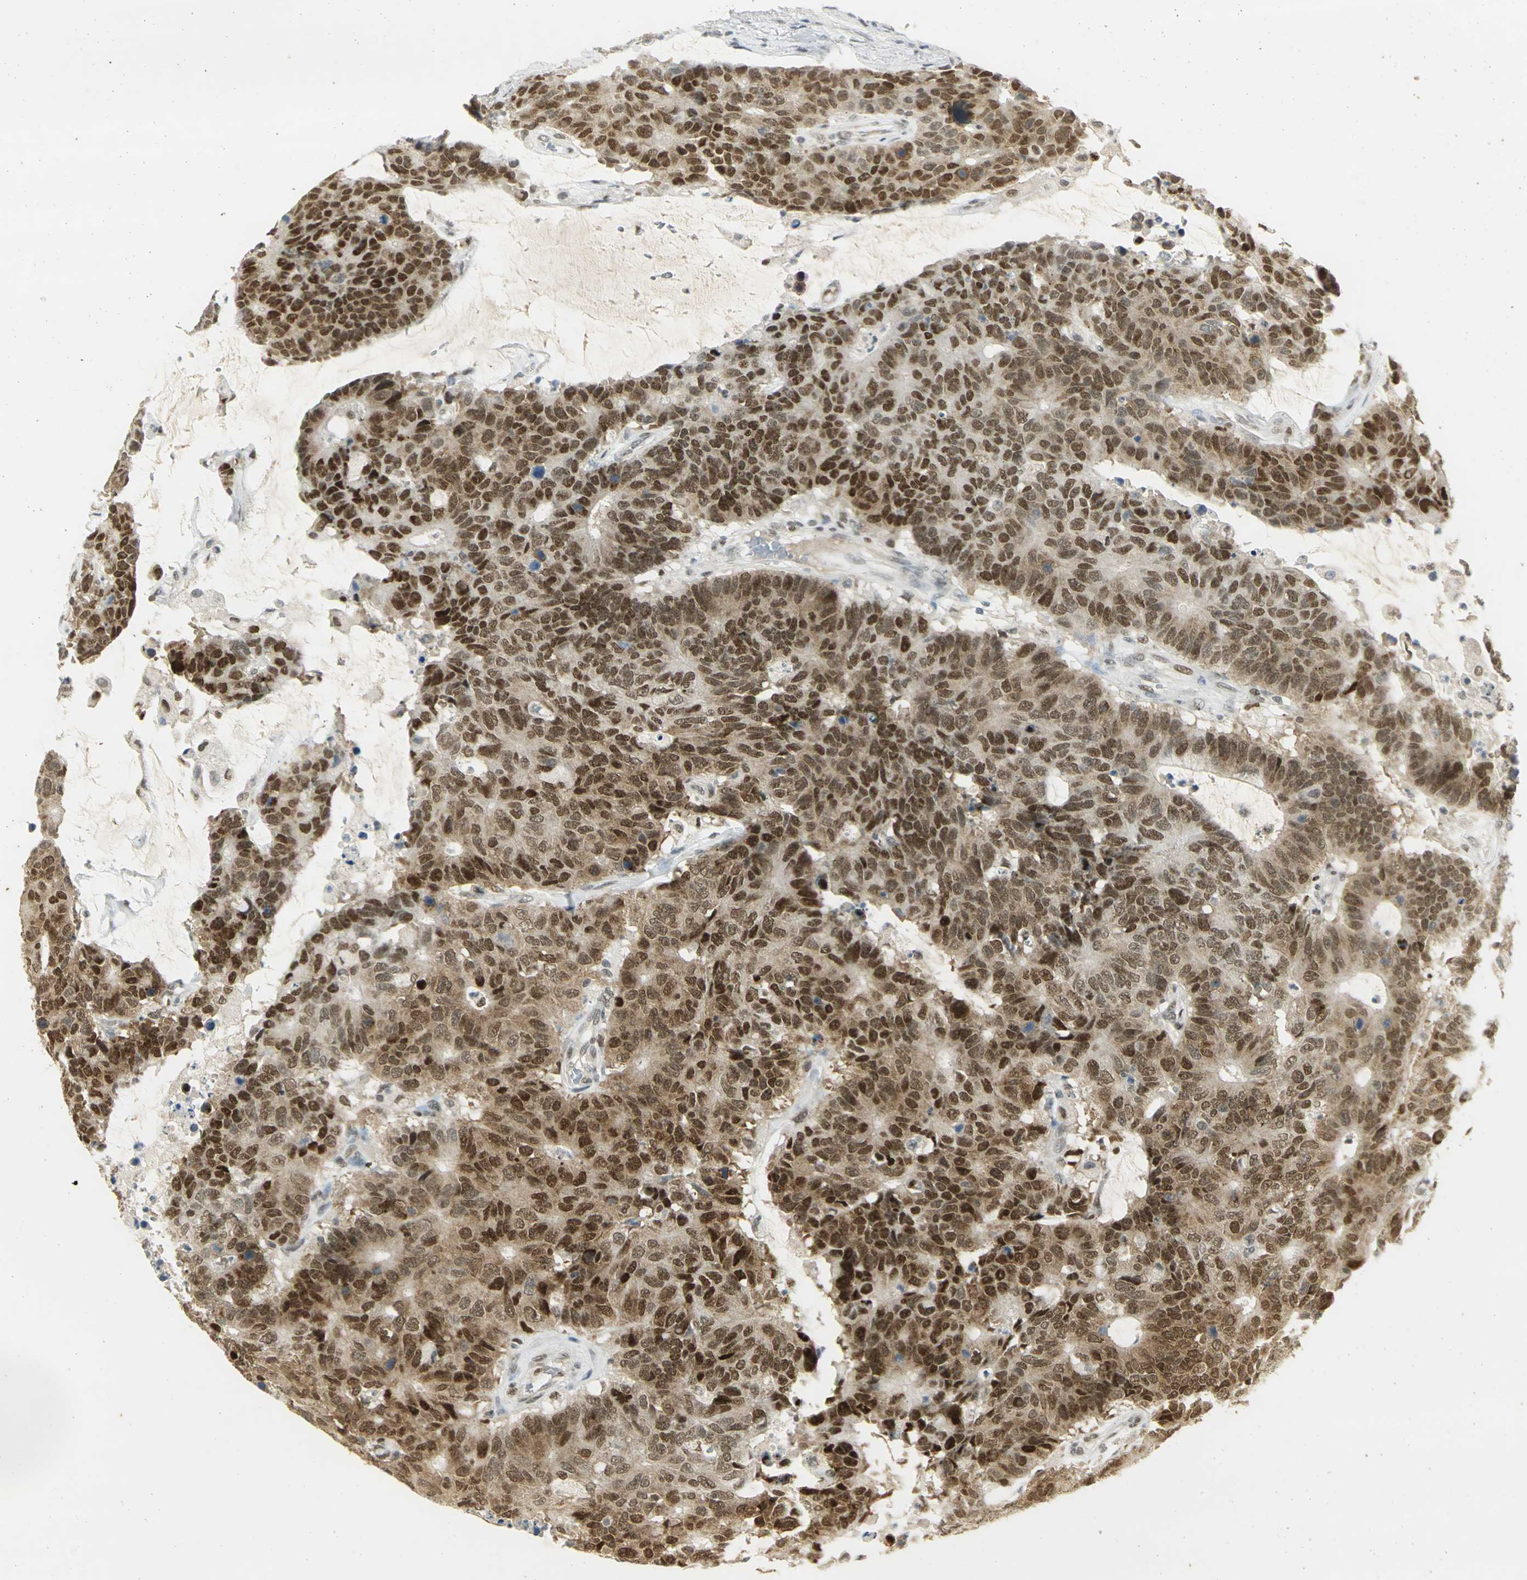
{"staining": {"intensity": "strong", "quantity": ">75%", "location": "nuclear"}, "tissue": "colorectal cancer", "cell_type": "Tumor cells", "image_type": "cancer", "snomed": [{"axis": "morphology", "description": "Adenocarcinoma, NOS"}, {"axis": "topography", "description": "Colon"}], "caption": "Immunohistochemistry micrograph of human colorectal adenocarcinoma stained for a protein (brown), which exhibits high levels of strong nuclear staining in approximately >75% of tumor cells.", "gene": "AK6", "patient": {"sex": "female", "age": 86}}